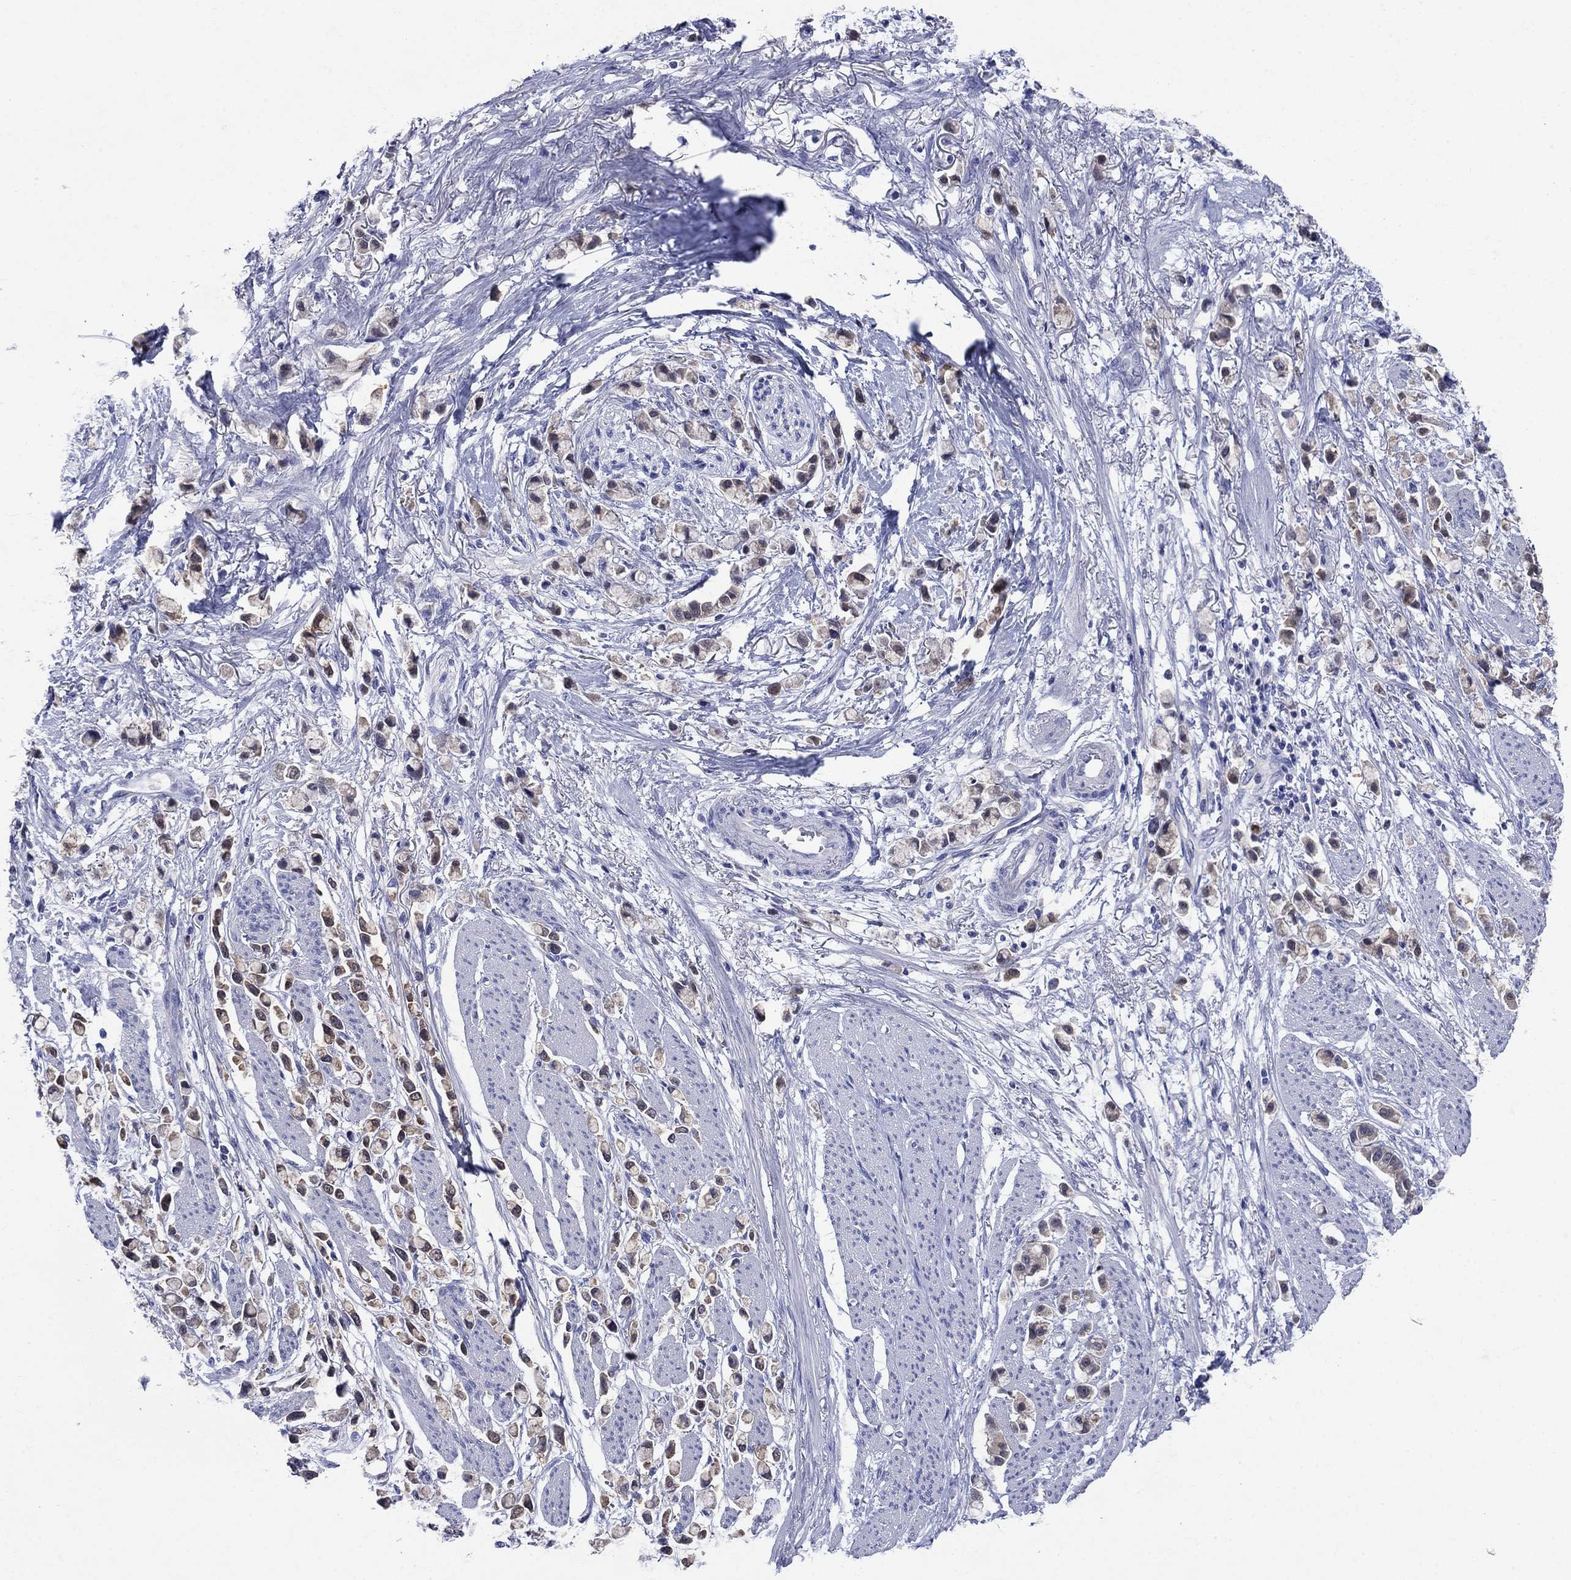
{"staining": {"intensity": "weak", "quantity": "25%-75%", "location": "cytoplasmic/membranous"}, "tissue": "stomach cancer", "cell_type": "Tumor cells", "image_type": "cancer", "snomed": [{"axis": "morphology", "description": "Adenocarcinoma, NOS"}, {"axis": "topography", "description": "Stomach"}], "caption": "Immunohistochemical staining of human stomach cancer (adenocarcinoma) demonstrates low levels of weak cytoplasmic/membranous protein staining in approximately 25%-75% of tumor cells.", "gene": "SULT2B1", "patient": {"sex": "female", "age": 81}}